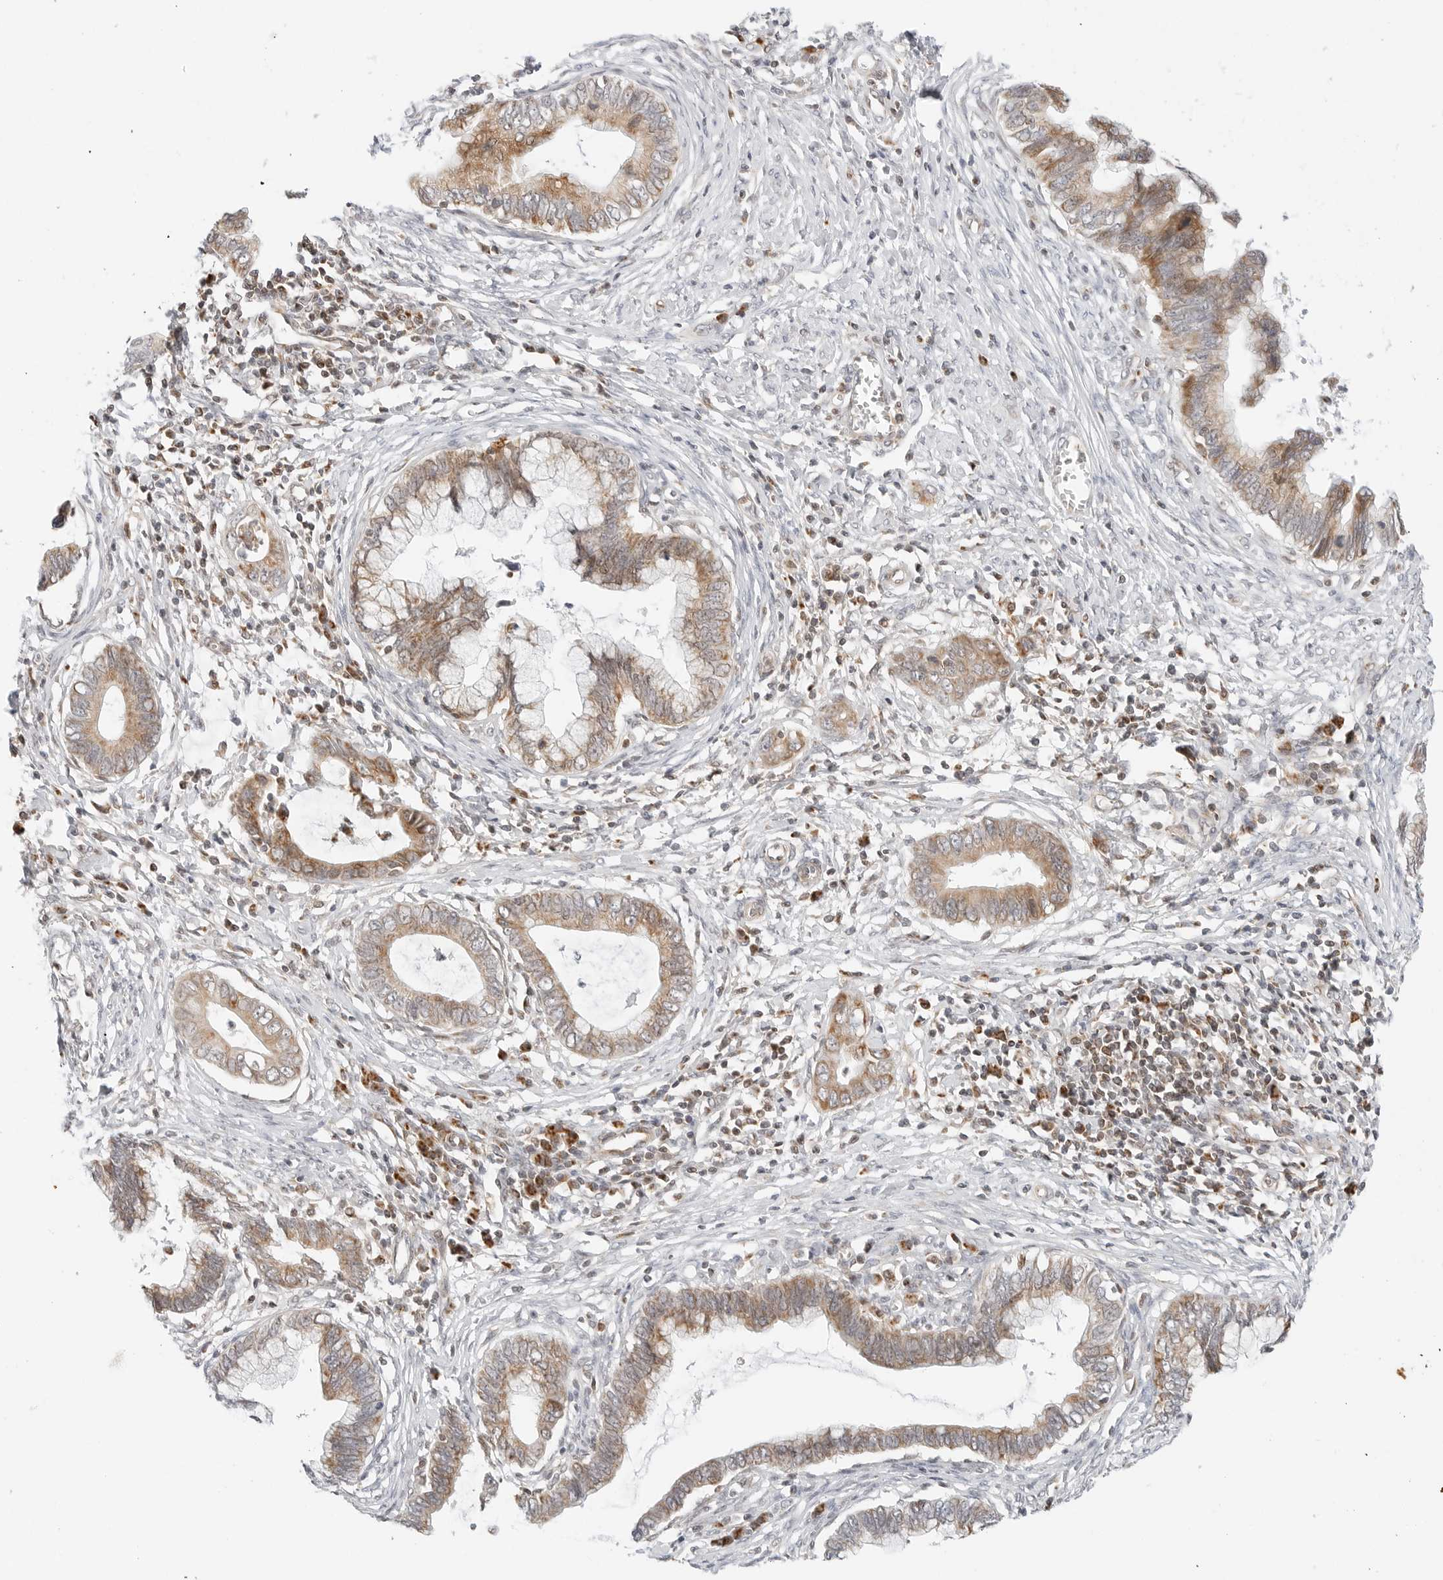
{"staining": {"intensity": "moderate", "quantity": ">75%", "location": "cytoplasmic/membranous"}, "tissue": "cervical cancer", "cell_type": "Tumor cells", "image_type": "cancer", "snomed": [{"axis": "morphology", "description": "Adenocarcinoma, NOS"}, {"axis": "topography", "description": "Cervix"}], "caption": "Brown immunohistochemical staining in cervical cancer reveals moderate cytoplasmic/membranous staining in about >75% of tumor cells.", "gene": "DYRK4", "patient": {"sex": "female", "age": 44}}